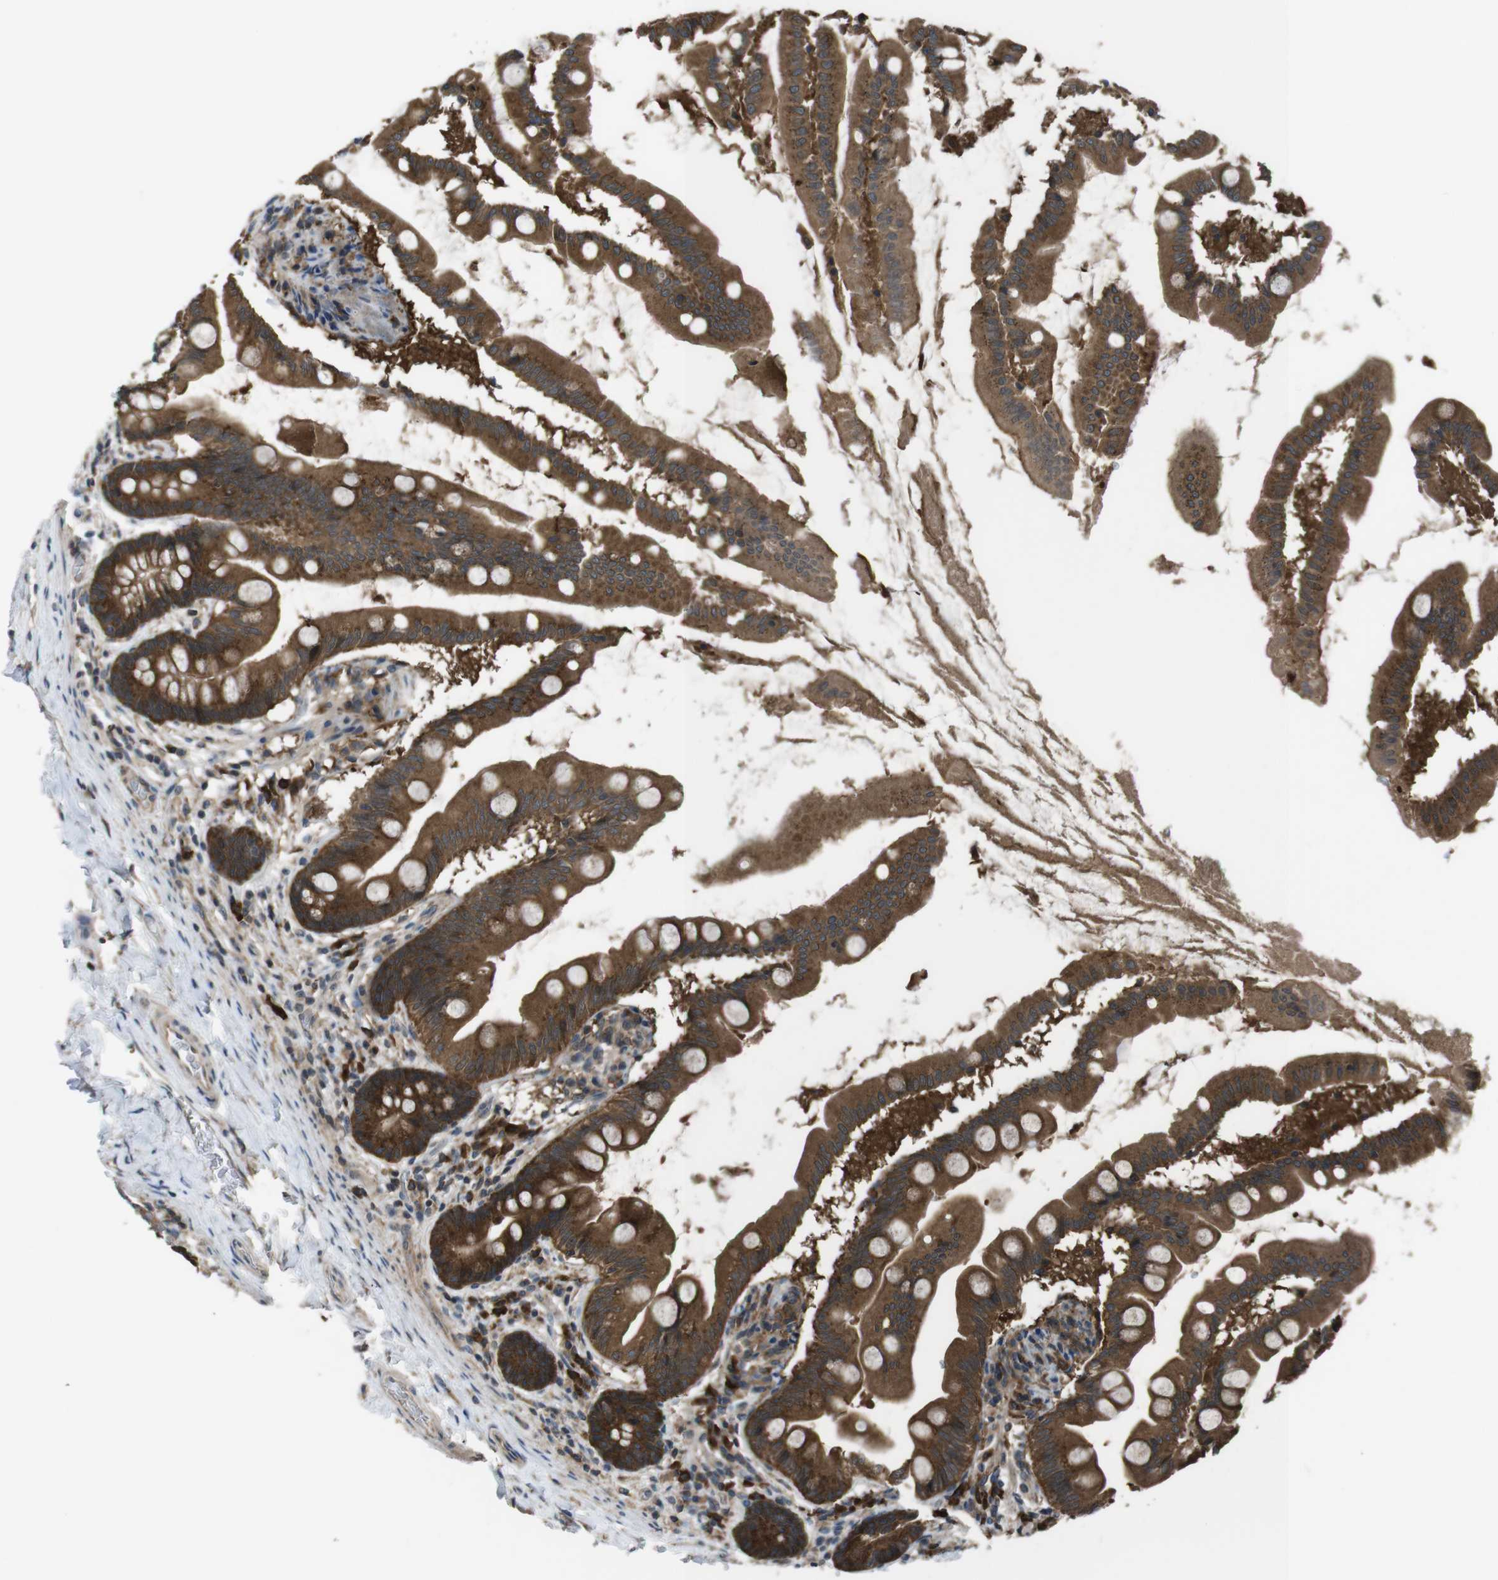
{"staining": {"intensity": "strong", "quantity": ">75%", "location": "cytoplasmic/membranous"}, "tissue": "small intestine", "cell_type": "Glandular cells", "image_type": "normal", "snomed": [{"axis": "morphology", "description": "Normal tissue, NOS"}, {"axis": "topography", "description": "Small intestine"}], "caption": "Protein expression analysis of benign human small intestine reveals strong cytoplasmic/membranous expression in approximately >75% of glandular cells.", "gene": "SLC22A23", "patient": {"sex": "female", "age": 56}}